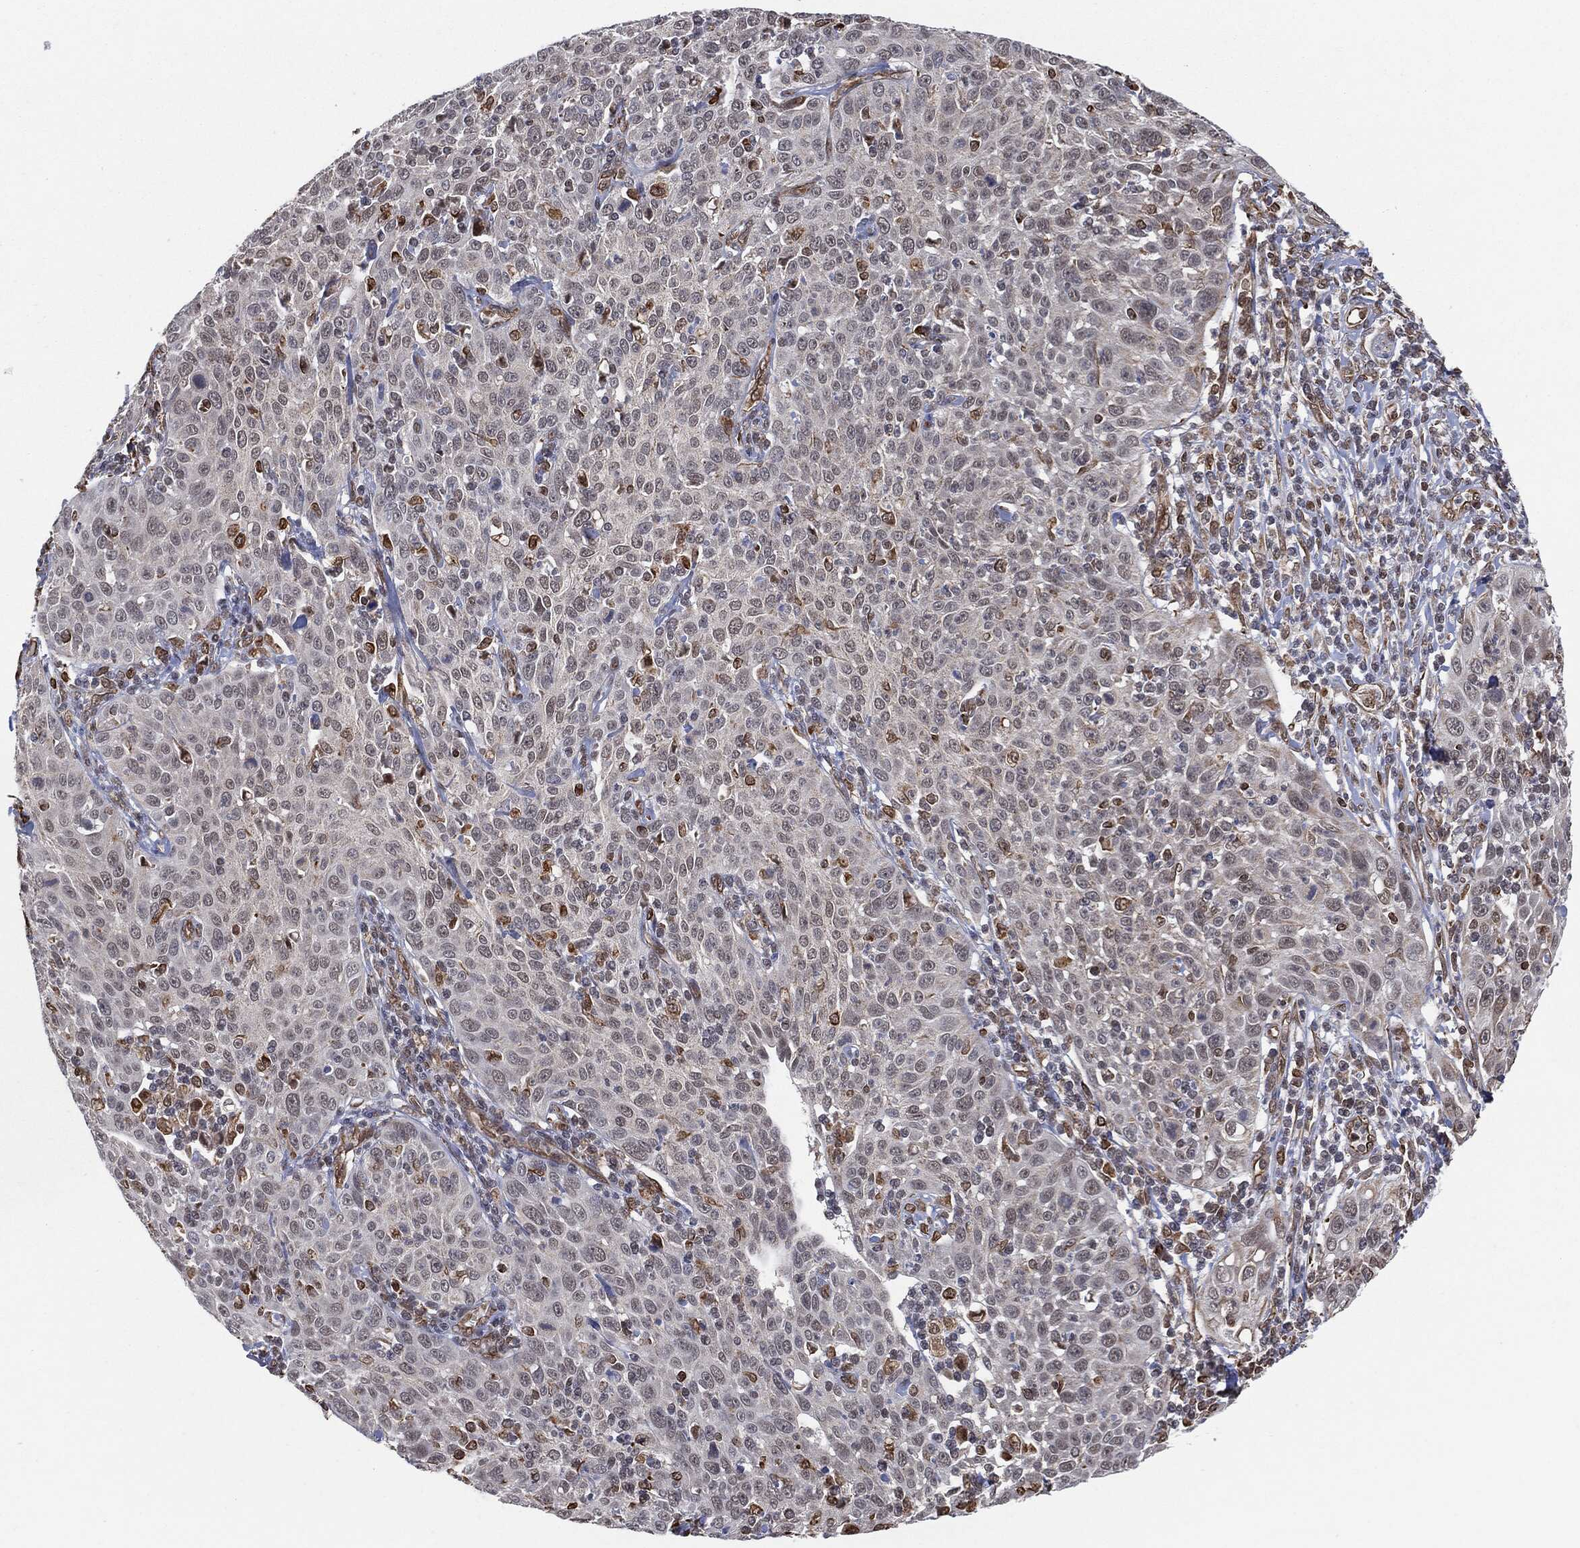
{"staining": {"intensity": "negative", "quantity": "none", "location": "none"}, "tissue": "cervical cancer", "cell_type": "Tumor cells", "image_type": "cancer", "snomed": [{"axis": "morphology", "description": "Squamous cell carcinoma, NOS"}, {"axis": "topography", "description": "Cervix"}], "caption": "Immunohistochemistry (IHC) of human squamous cell carcinoma (cervical) reveals no expression in tumor cells.", "gene": "TP53RK", "patient": {"sex": "female", "age": 26}}